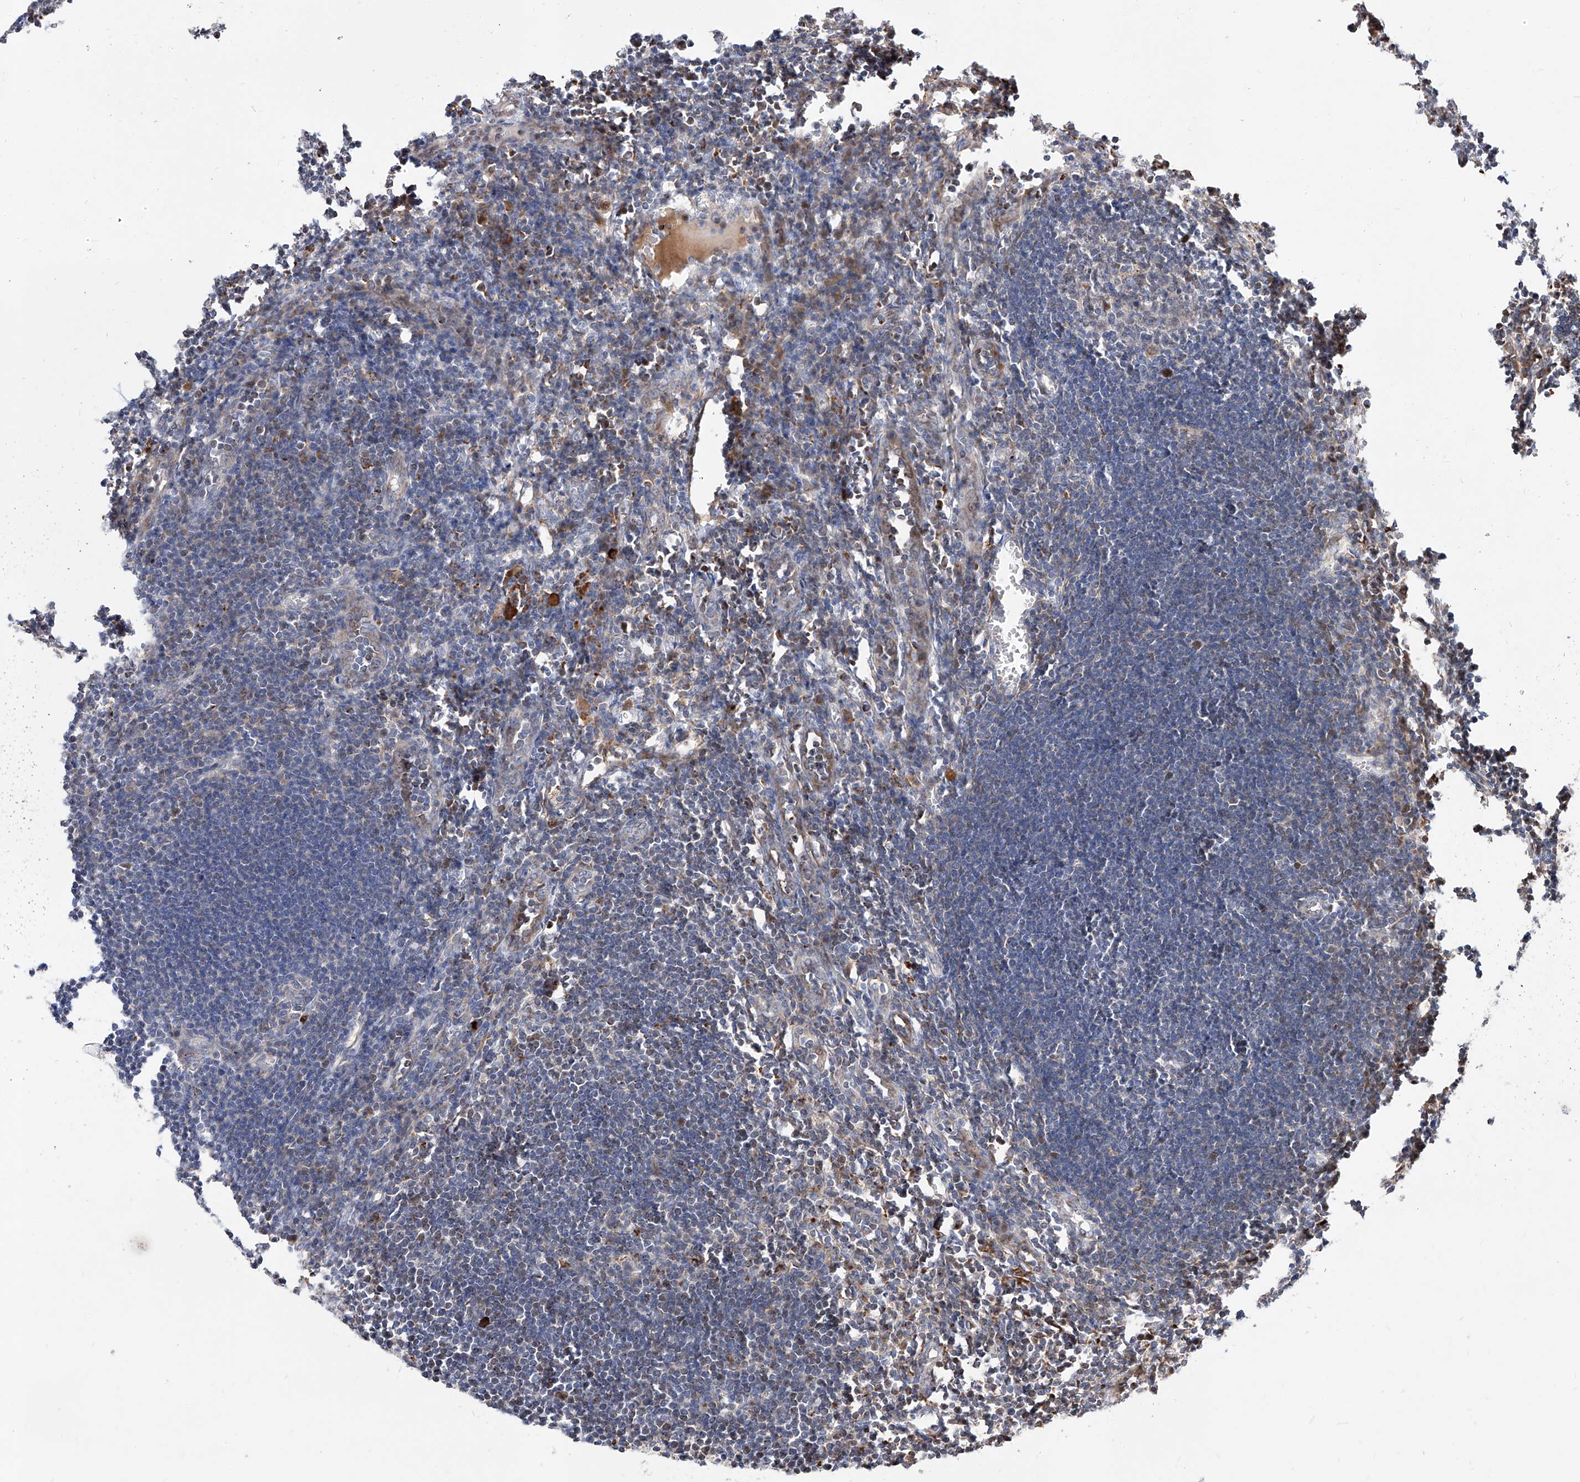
{"staining": {"intensity": "weak", "quantity": "25%-75%", "location": "cytoplasmic/membranous"}, "tissue": "lymph node", "cell_type": "Germinal center cells", "image_type": "normal", "snomed": [{"axis": "morphology", "description": "Normal tissue, NOS"}, {"axis": "morphology", "description": "Malignant melanoma, Metastatic site"}, {"axis": "topography", "description": "Lymph node"}], "caption": "Lymph node stained with a brown dye shows weak cytoplasmic/membranous positive expression in about 25%-75% of germinal center cells.", "gene": "DIRAS3", "patient": {"sex": "male", "age": 41}}